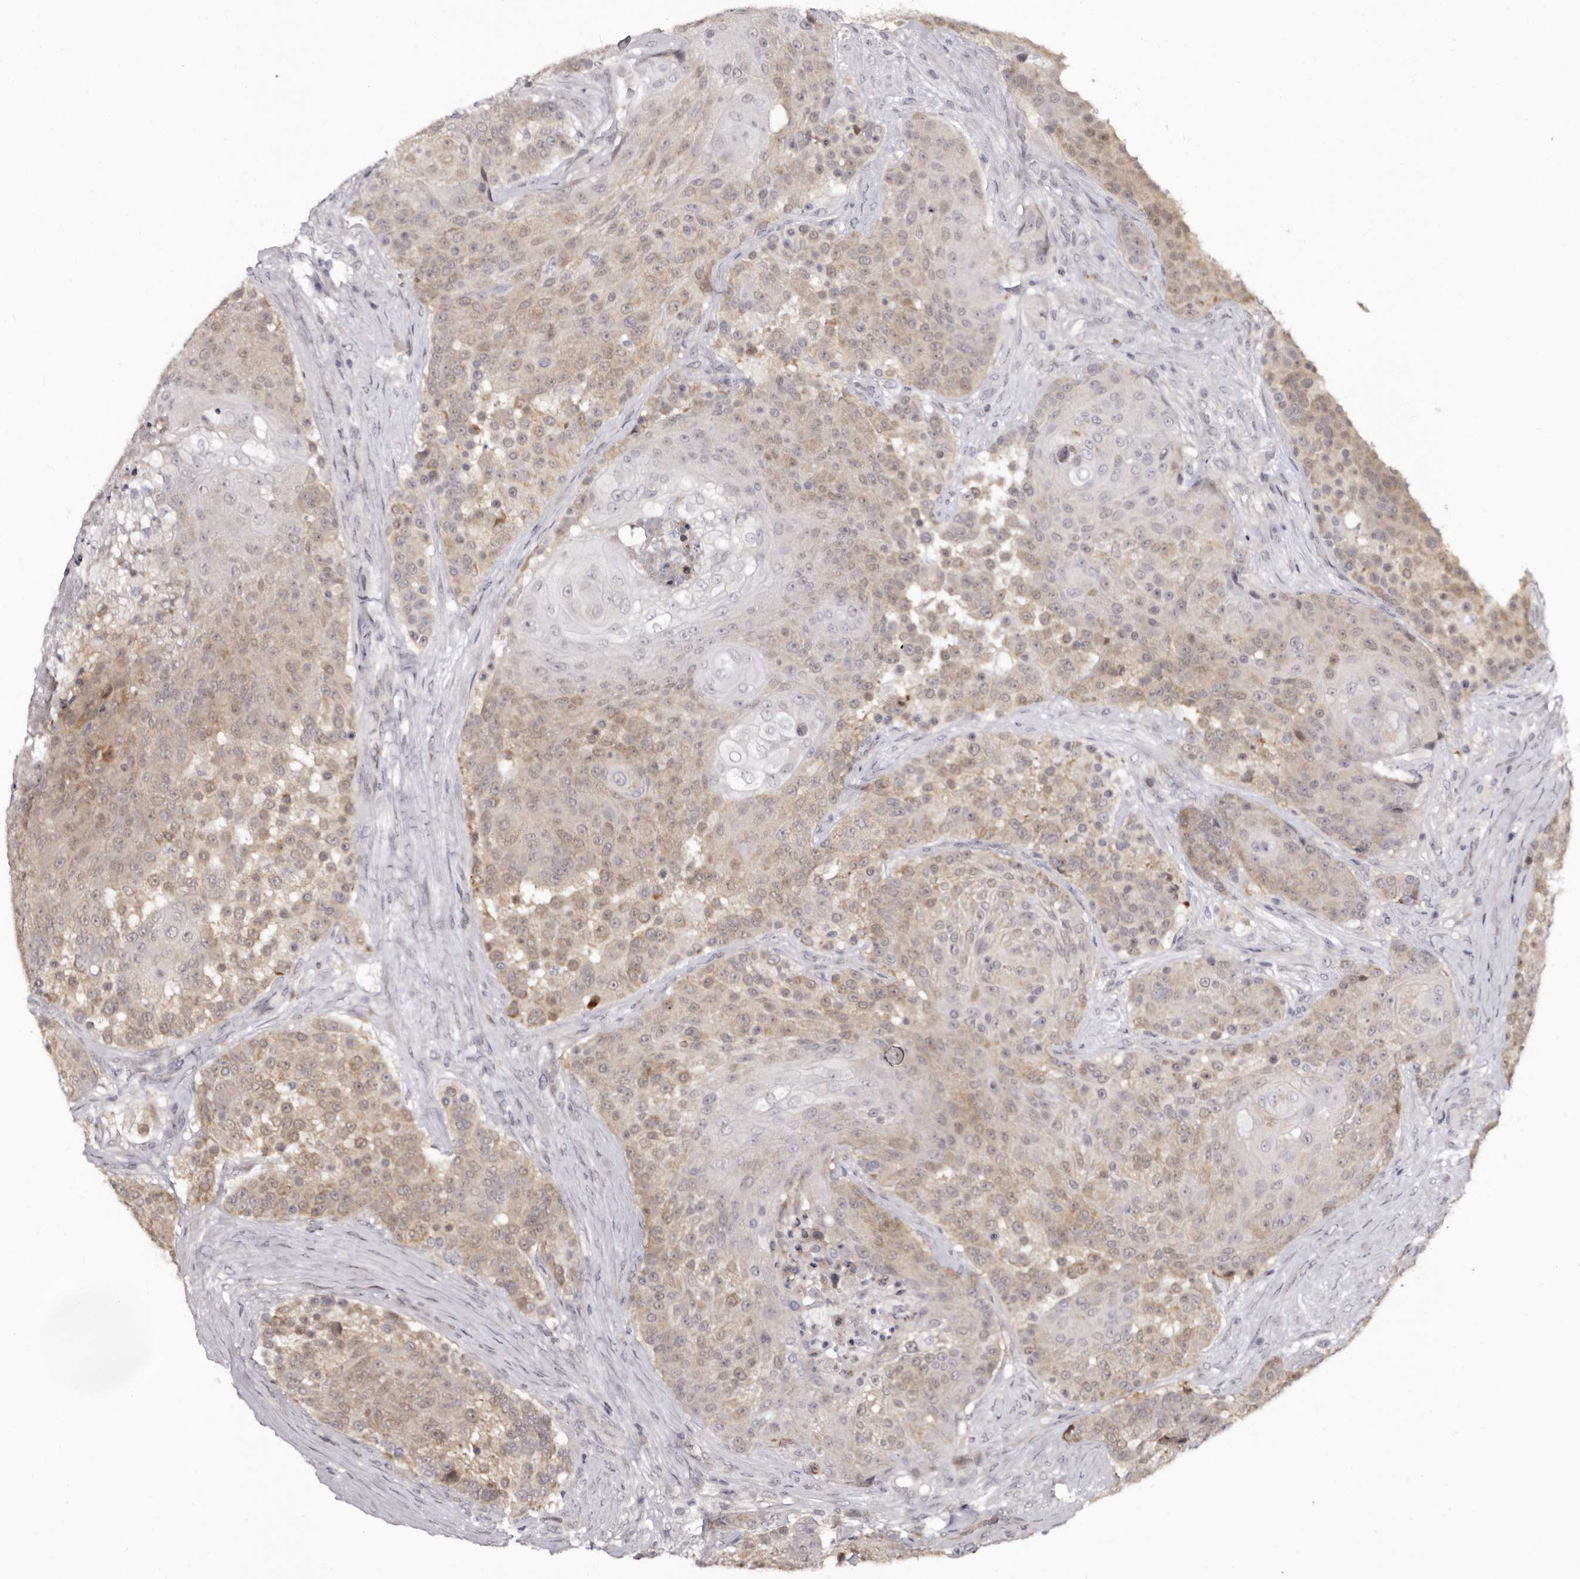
{"staining": {"intensity": "weak", "quantity": ">75%", "location": "cytoplasmic/membranous"}, "tissue": "urothelial cancer", "cell_type": "Tumor cells", "image_type": "cancer", "snomed": [{"axis": "morphology", "description": "Urothelial carcinoma, High grade"}, {"axis": "topography", "description": "Urinary bladder"}], "caption": "Immunohistochemical staining of high-grade urothelial carcinoma reveals weak cytoplasmic/membranous protein positivity in approximately >75% of tumor cells. Nuclei are stained in blue.", "gene": "PHF20L1", "patient": {"sex": "female", "age": 63}}